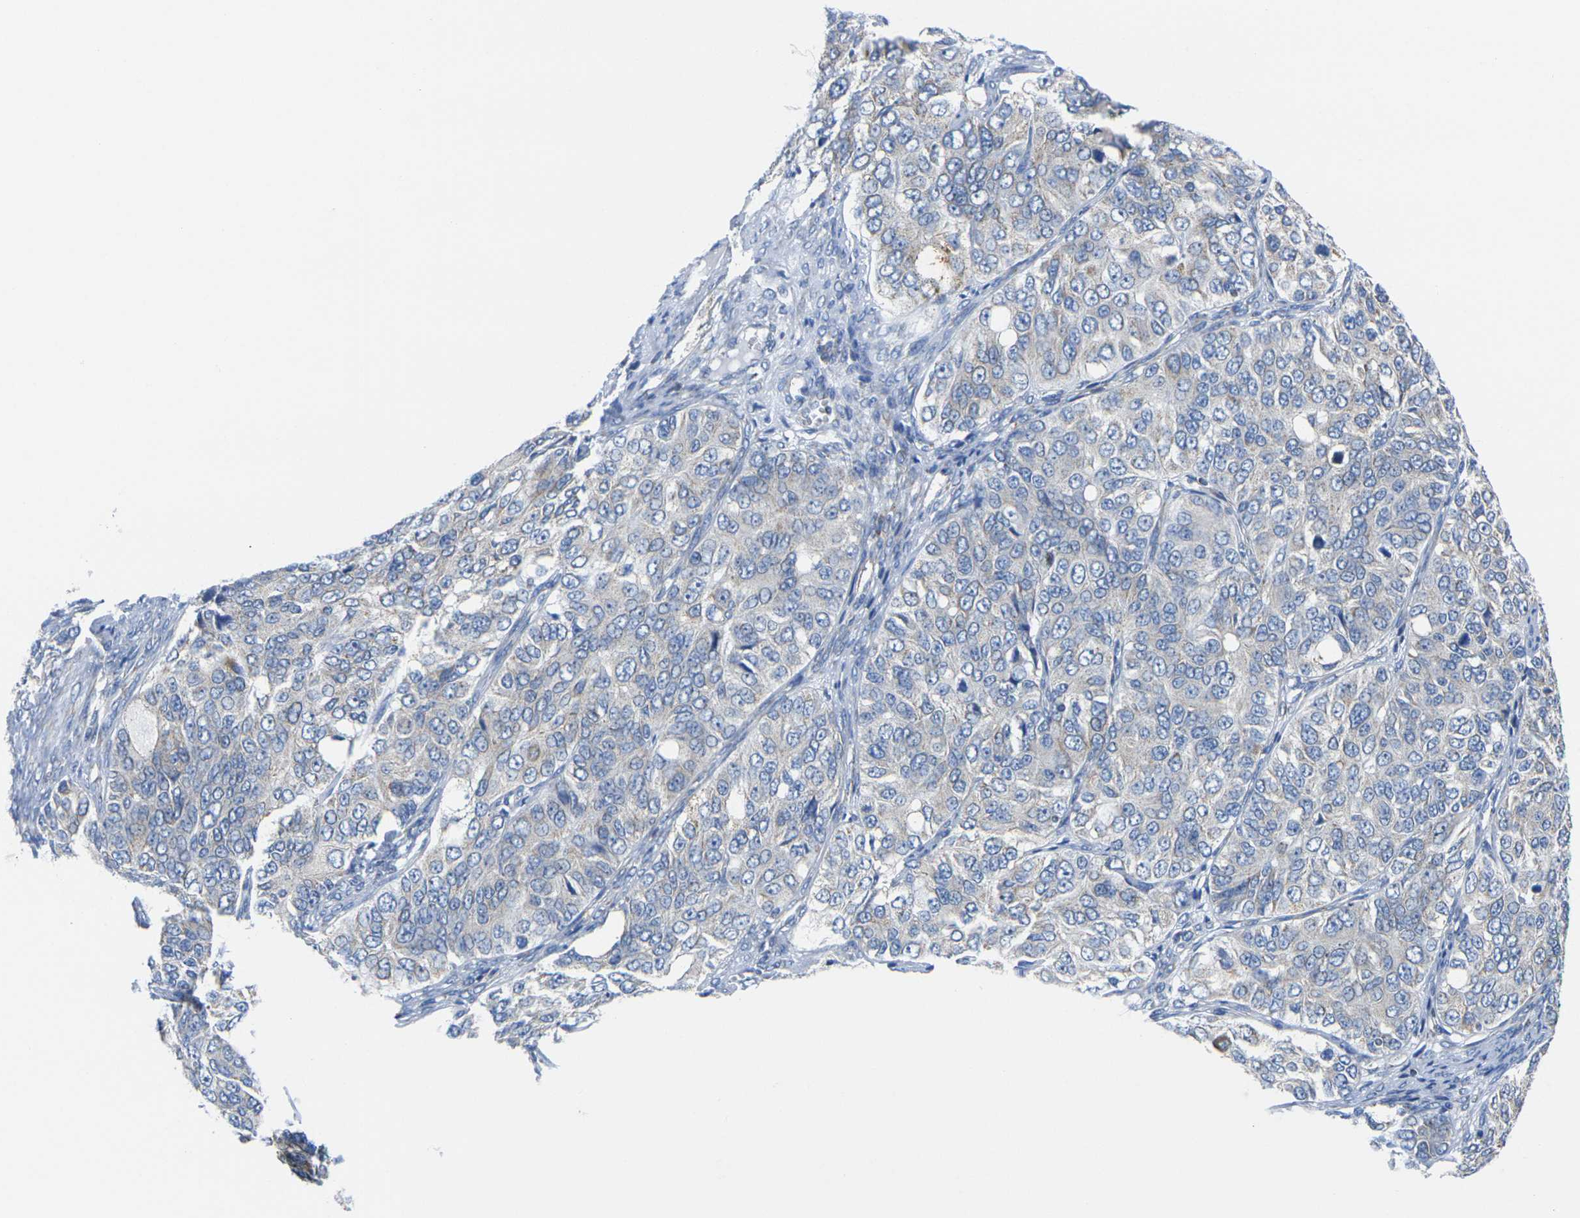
{"staining": {"intensity": "negative", "quantity": "none", "location": "none"}, "tissue": "ovarian cancer", "cell_type": "Tumor cells", "image_type": "cancer", "snomed": [{"axis": "morphology", "description": "Carcinoma, endometroid"}, {"axis": "topography", "description": "Ovary"}], "caption": "A high-resolution image shows immunohistochemistry (IHC) staining of ovarian endometroid carcinoma, which reveals no significant positivity in tumor cells.", "gene": "TMEM204", "patient": {"sex": "female", "age": 51}}